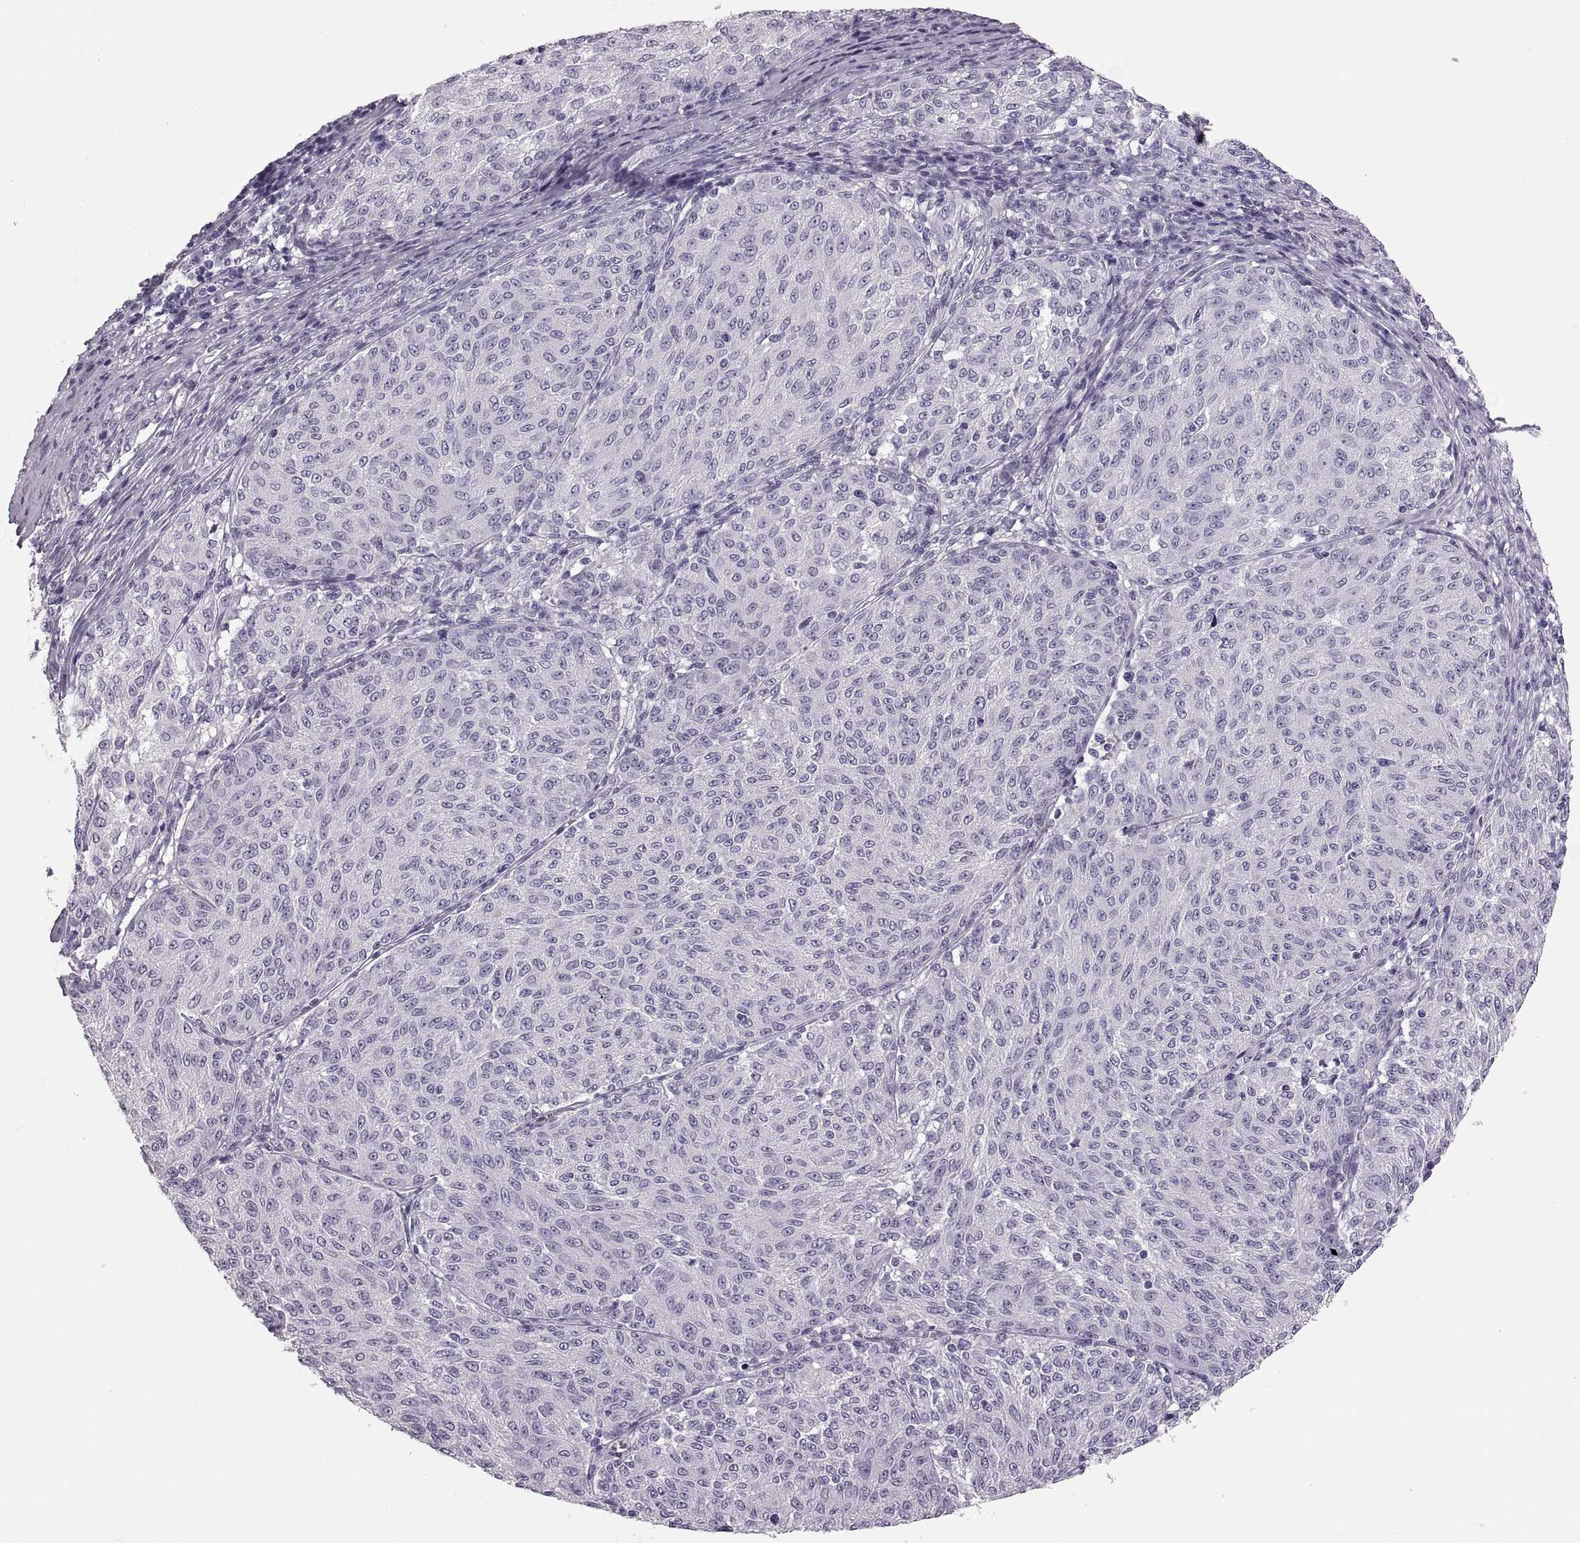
{"staining": {"intensity": "negative", "quantity": "none", "location": "none"}, "tissue": "melanoma", "cell_type": "Tumor cells", "image_type": "cancer", "snomed": [{"axis": "morphology", "description": "Malignant melanoma, NOS"}, {"axis": "topography", "description": "Skin"}], "caption": "This is an IHC photomicrograph of human malignant melanoma. There is no expression in tumor cells.", "gene": "MILR1", "patient": {"sex": "female", "age": 72}}